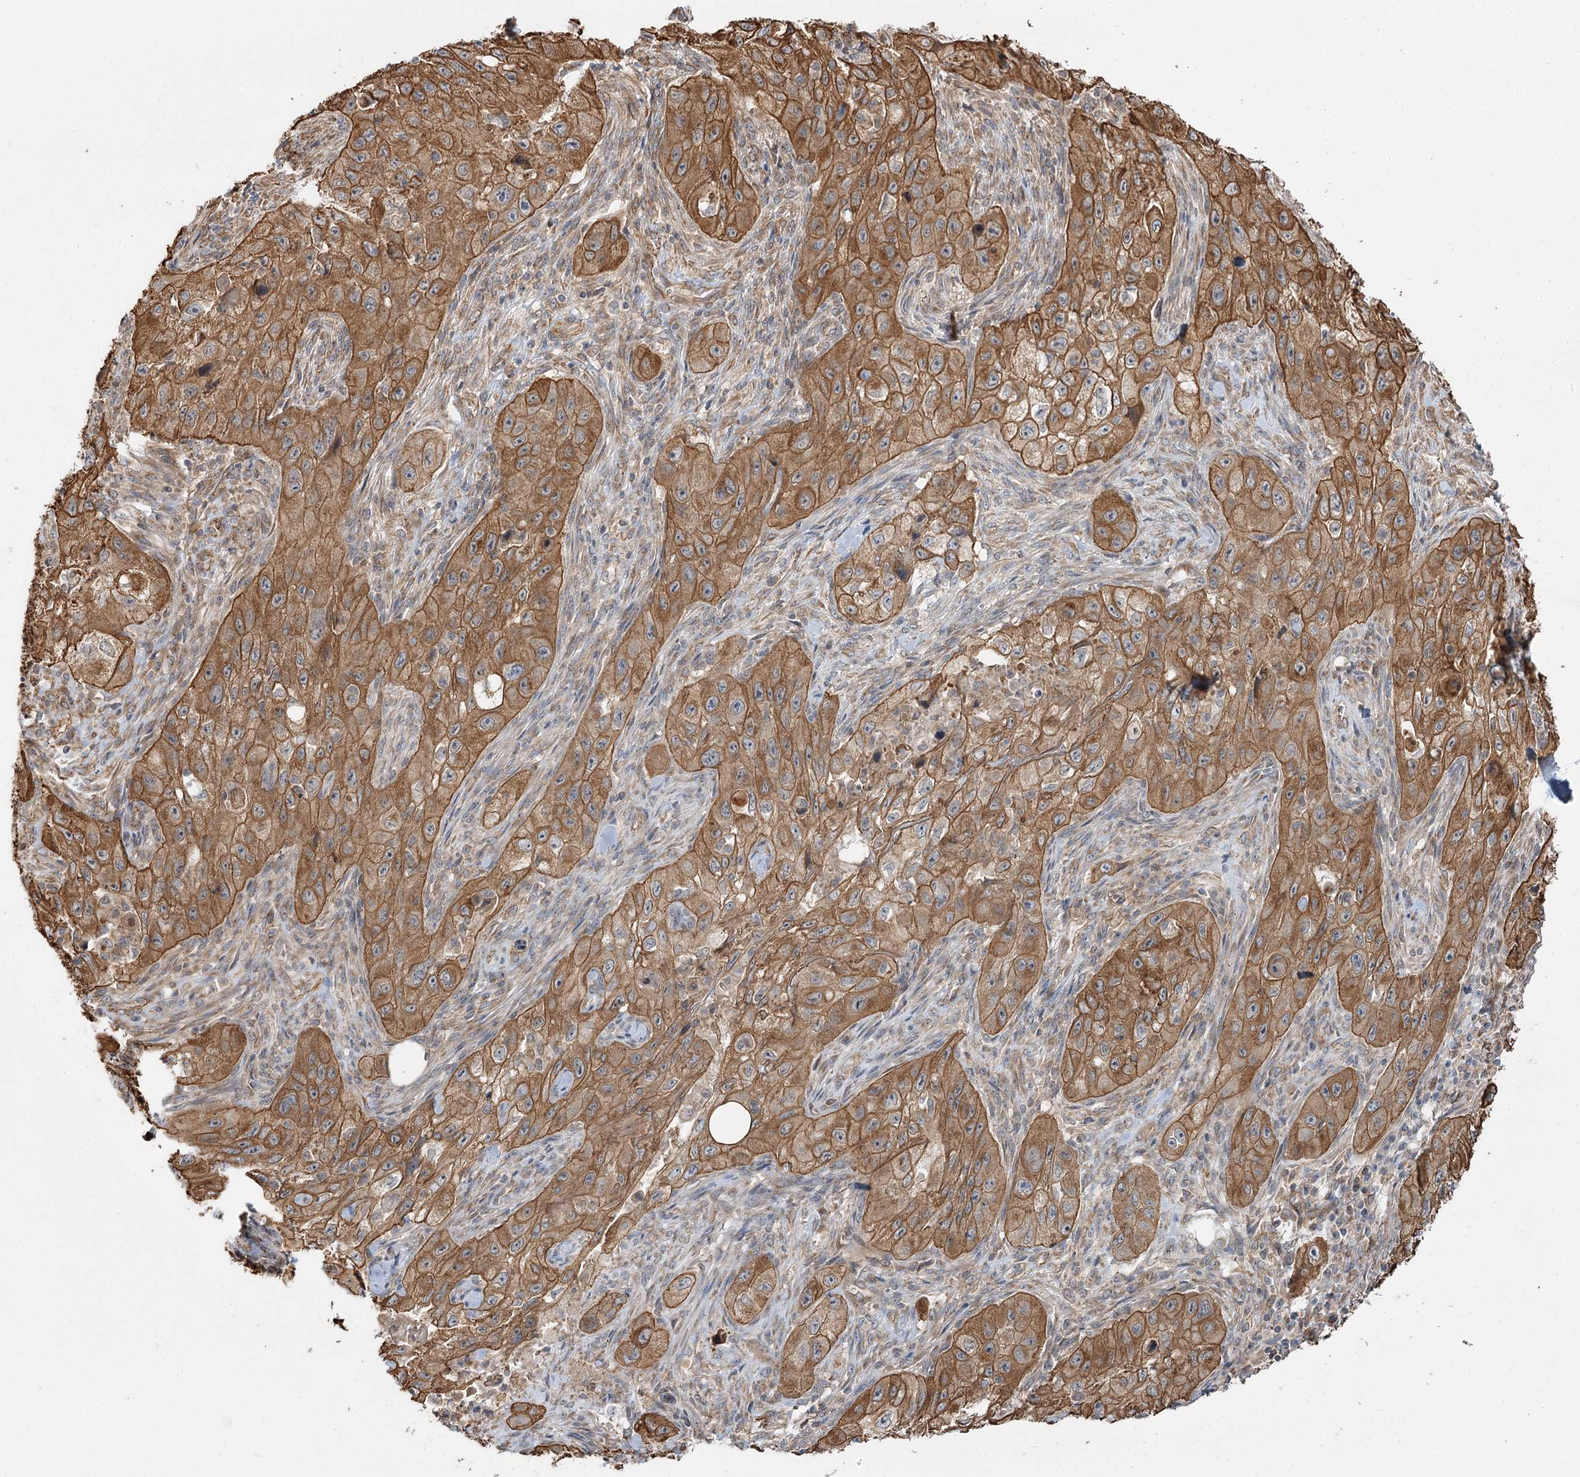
{"staining": {"intensity": "moderate", "quantity": ">75%", "location": "cytoplasmic/membranous"}, "tissue": "skin cancer", "cell_type": "Tumor cells", "image_type": "cancer", "snomed": [{"axis": "morphology", "description": "Squamous cell carcinoma, NOS"}, {"axis": "topography", "description": "Skin"}, {"axis": "topography", "description": "Subcutis"}], "caption": "Skin cancer tissue exhibits moderate cytoplasmic/membranous positivity in about >75% of tumor cells, visualized by immunohistochemistry.", "gene": "SH3BP5L", "patient": {"sex": "male", "age": 73}}